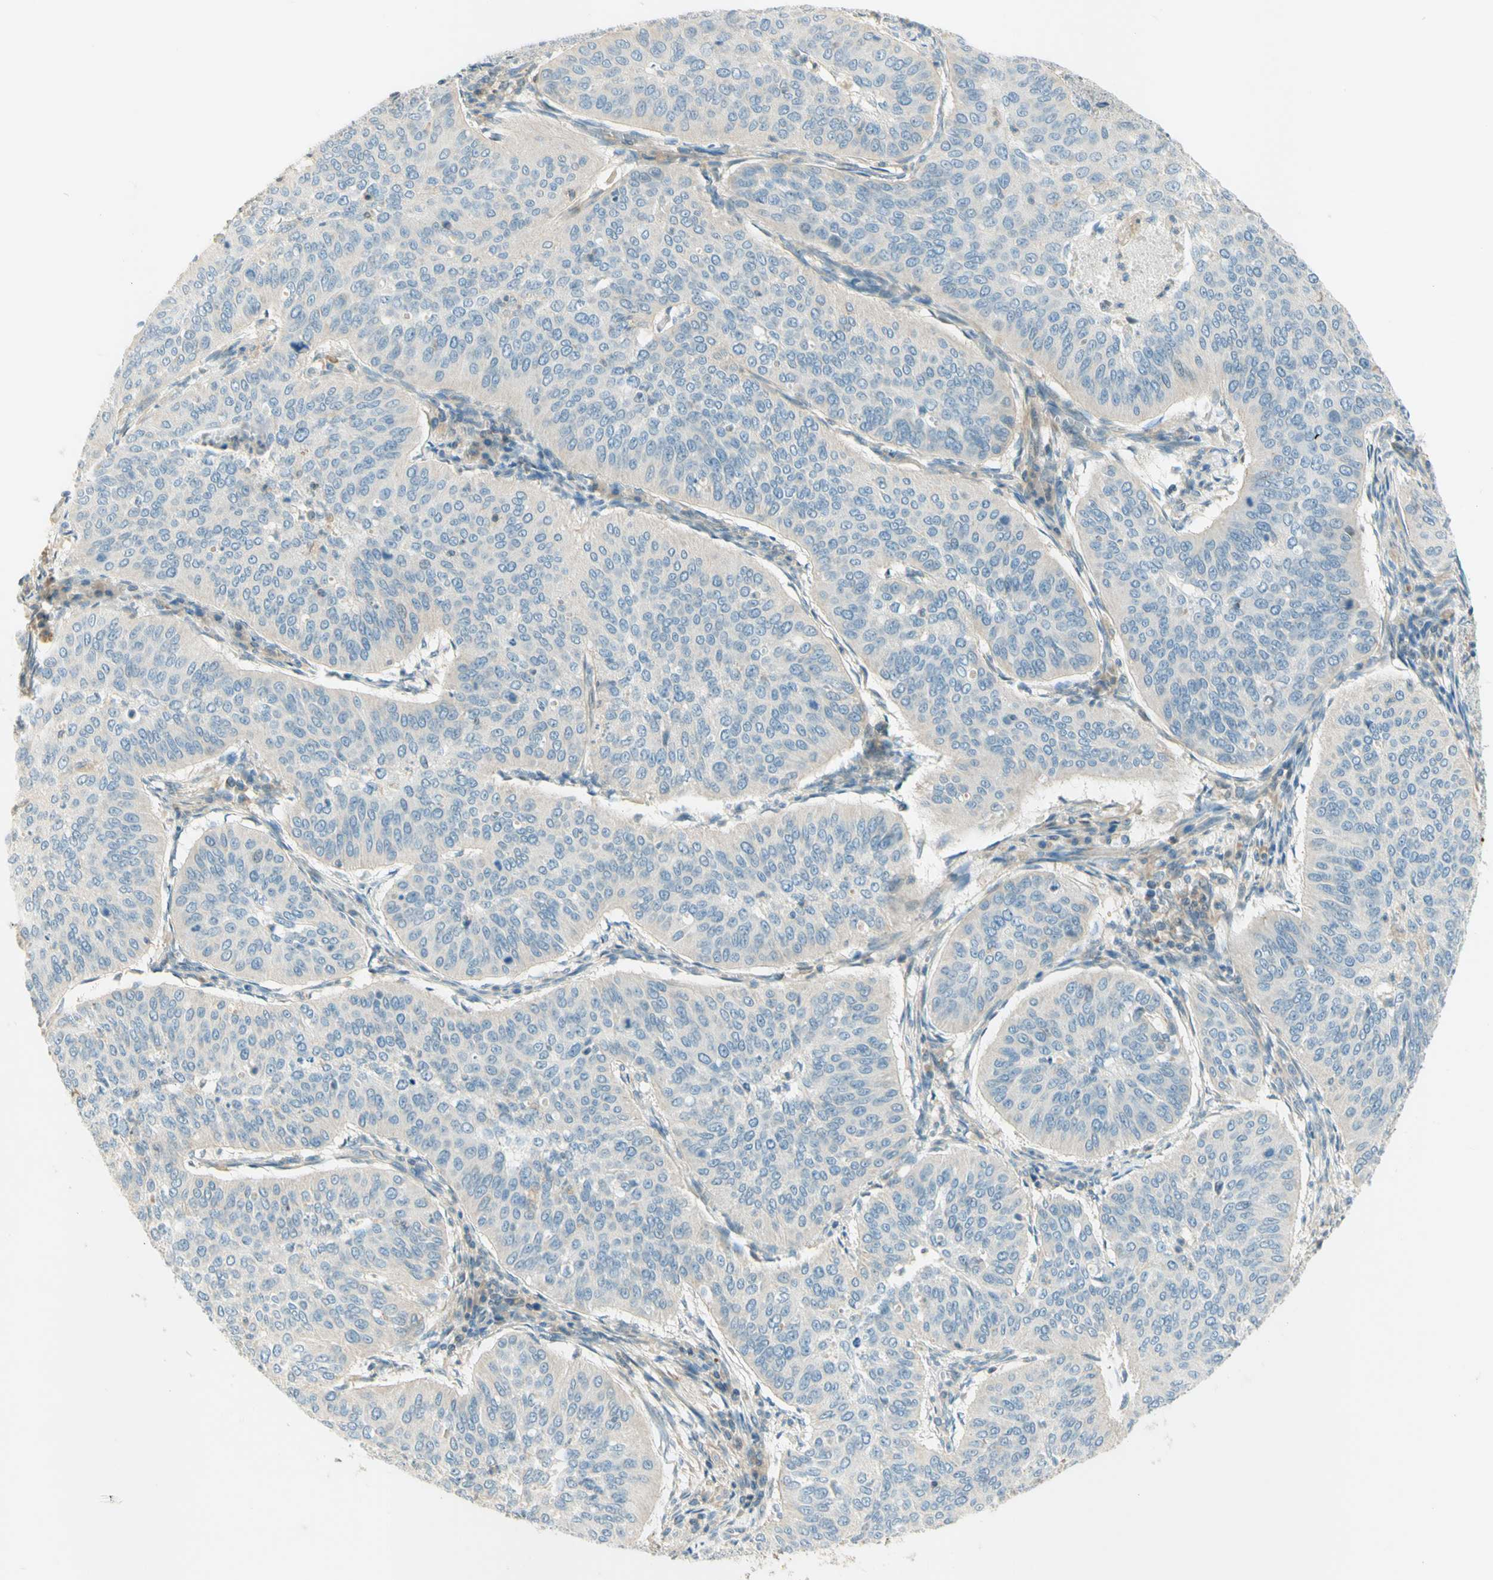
{"staining": {"intensity": "negative", "quantity": "none", "location": "none"}, "tissue": "cervical cancer", "cell_type": "Tumor cells", "image_type": "cancer", "snomed": [{"axis": "morphology", "description": "Normal tissue, NOS"}, {"axis": "morphology", "description": "Squamous cell carcinoma, NOS"}, {"axis": "topography", "description": "Cervix"}], "caption": "This is a photomicrograph of IHC staining of squamous cell carcinoma (cervical), which shows no expression in tumor cells.", "gene": "PROM1", "patient": {"sex": "female", "age": 39}}